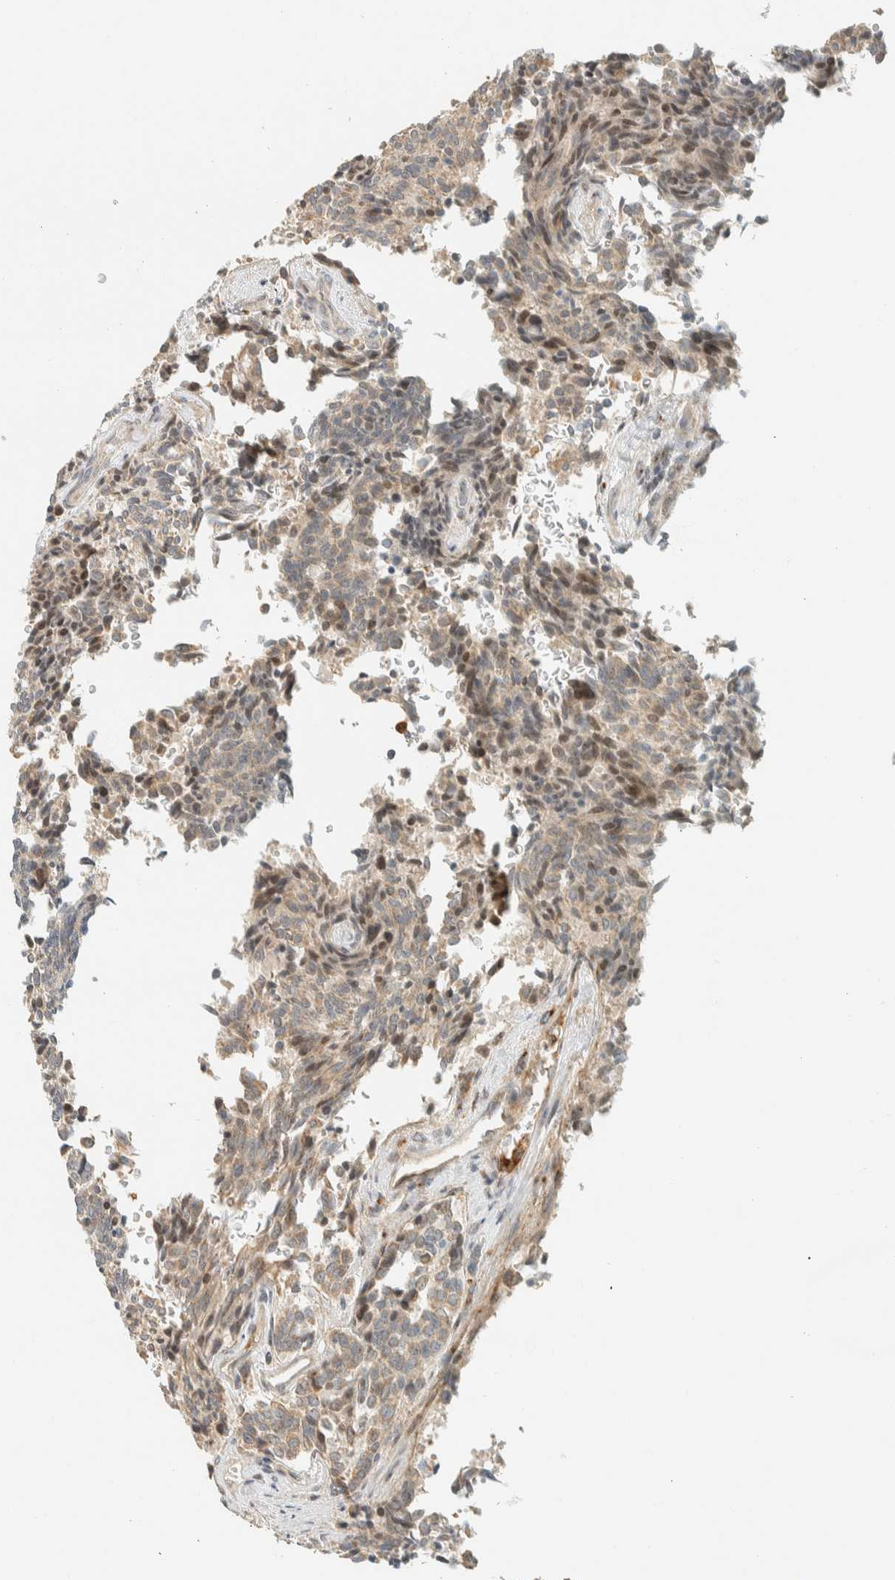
{"staining": {"intensity": "weak", "quantity": ">75%", "location": "cytoplasmic/membranous"}, "tissue": "carcinoid", "cell_type": "Tumor cells", "image_type": "cancer", "snomed": [{"axis": "morphology", "description": "Carcinoid, malignant, NOS"}, {"axis": "topography", "description": "Pancreas"}], "caption": "Approximately >75% of tumor cells in human carcinoid (malignant) reveal weak cytoplasmic/membranous protein expression as visualized by brown immunohistochemical staining.", "gene": "CCDC171", "patient": {"sex": "female", "age": 54}}